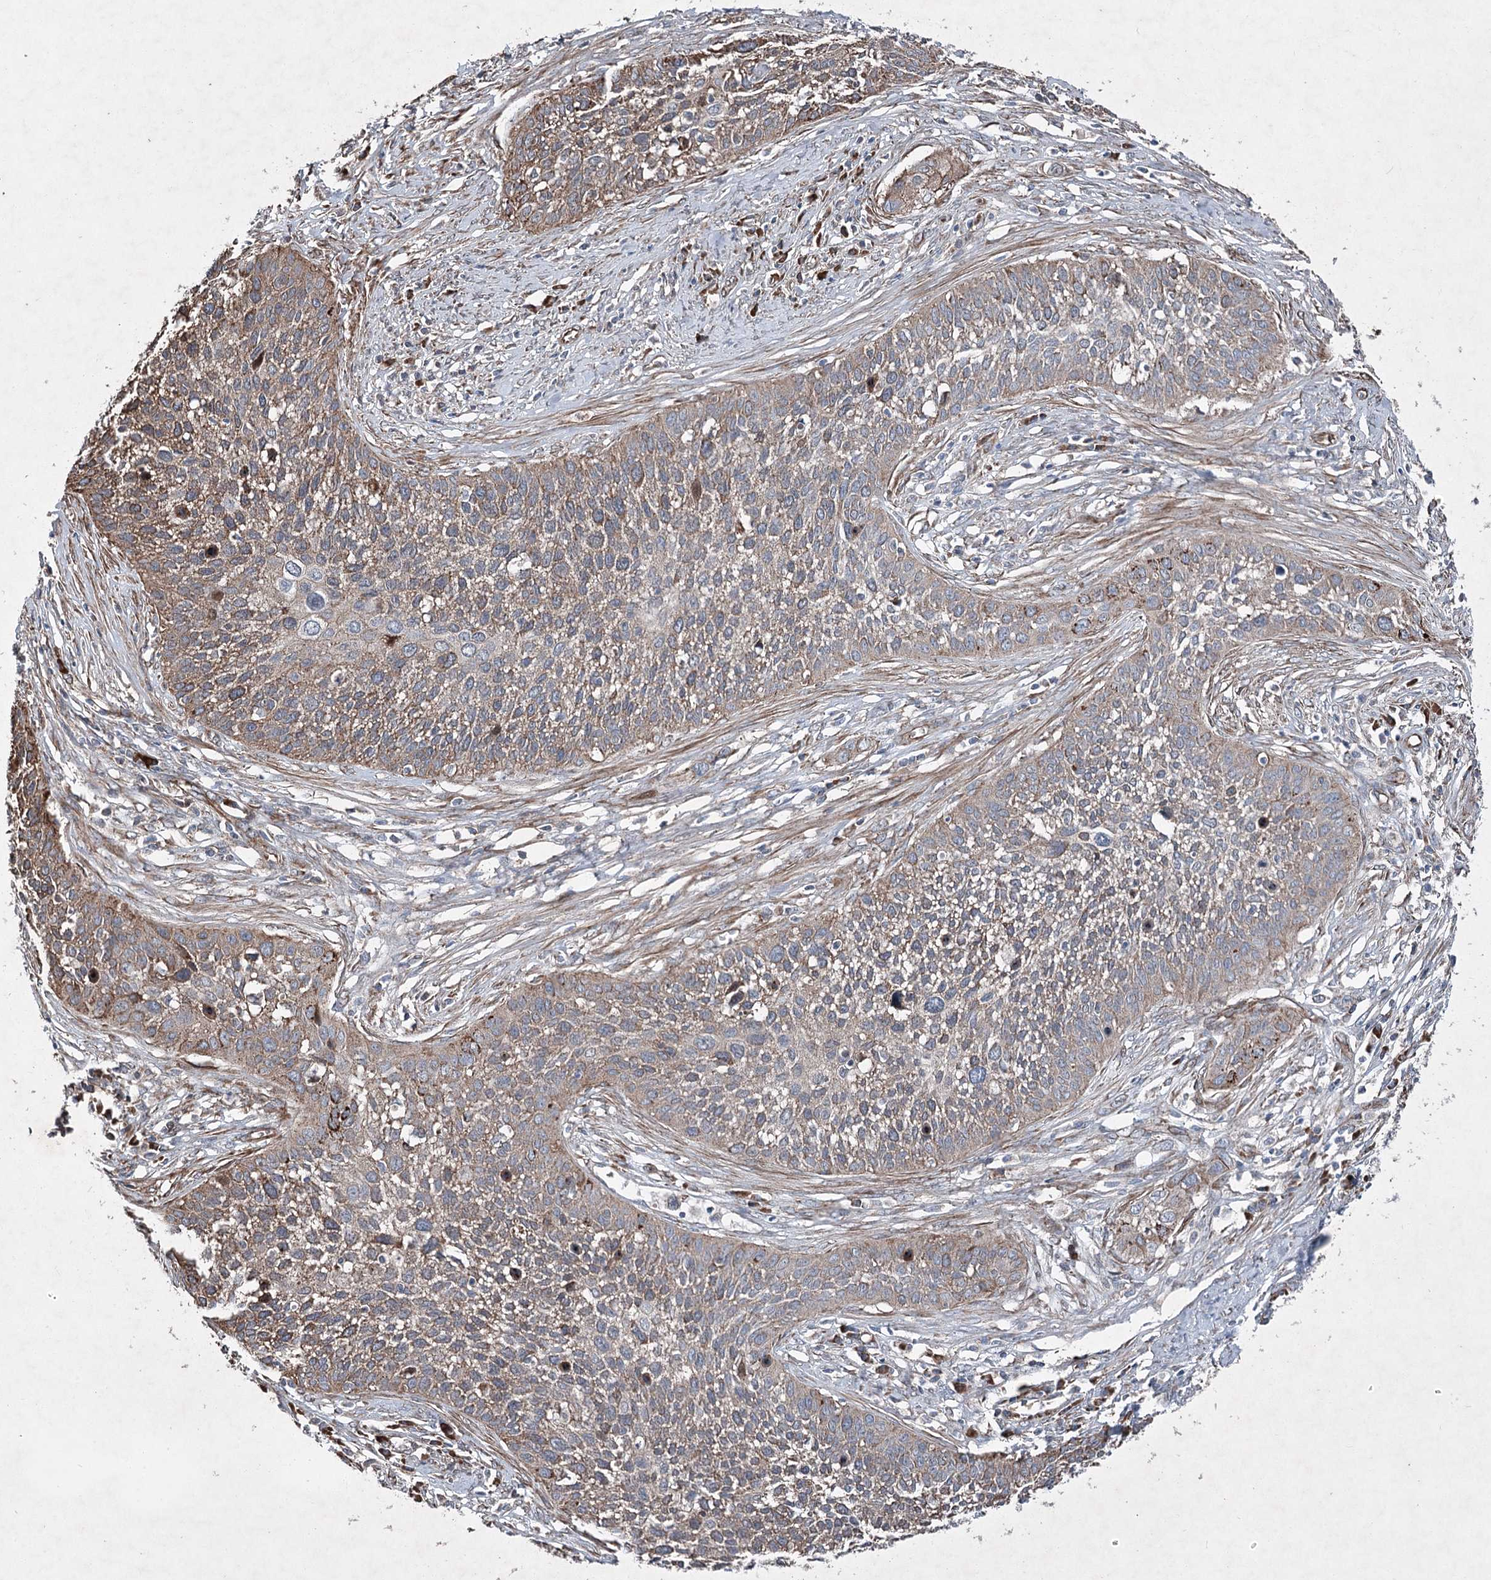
{"staining": {"intensity": "moderate", "quantity": "25%-75%", "location": "cytoplasmic/membranous"}, "tissue": "cervical cancer", "cell_type": "Tumor cells", "image_type": "cancer", "snomed": [{"axis": "morphology", "description": "Squamous cell carcinoma, NOS"}, {"axis": "topography", "description": "Cervix"}], "caption": "Human cervical cancer (squamous cell carcinoma) stained with a brown dye displays moderate cytoplasmic/membranous positive expression in about 25%-75% of tumor cells.", "gene": "SERINC5", "patient": {"sex": "female", "age": 34}}